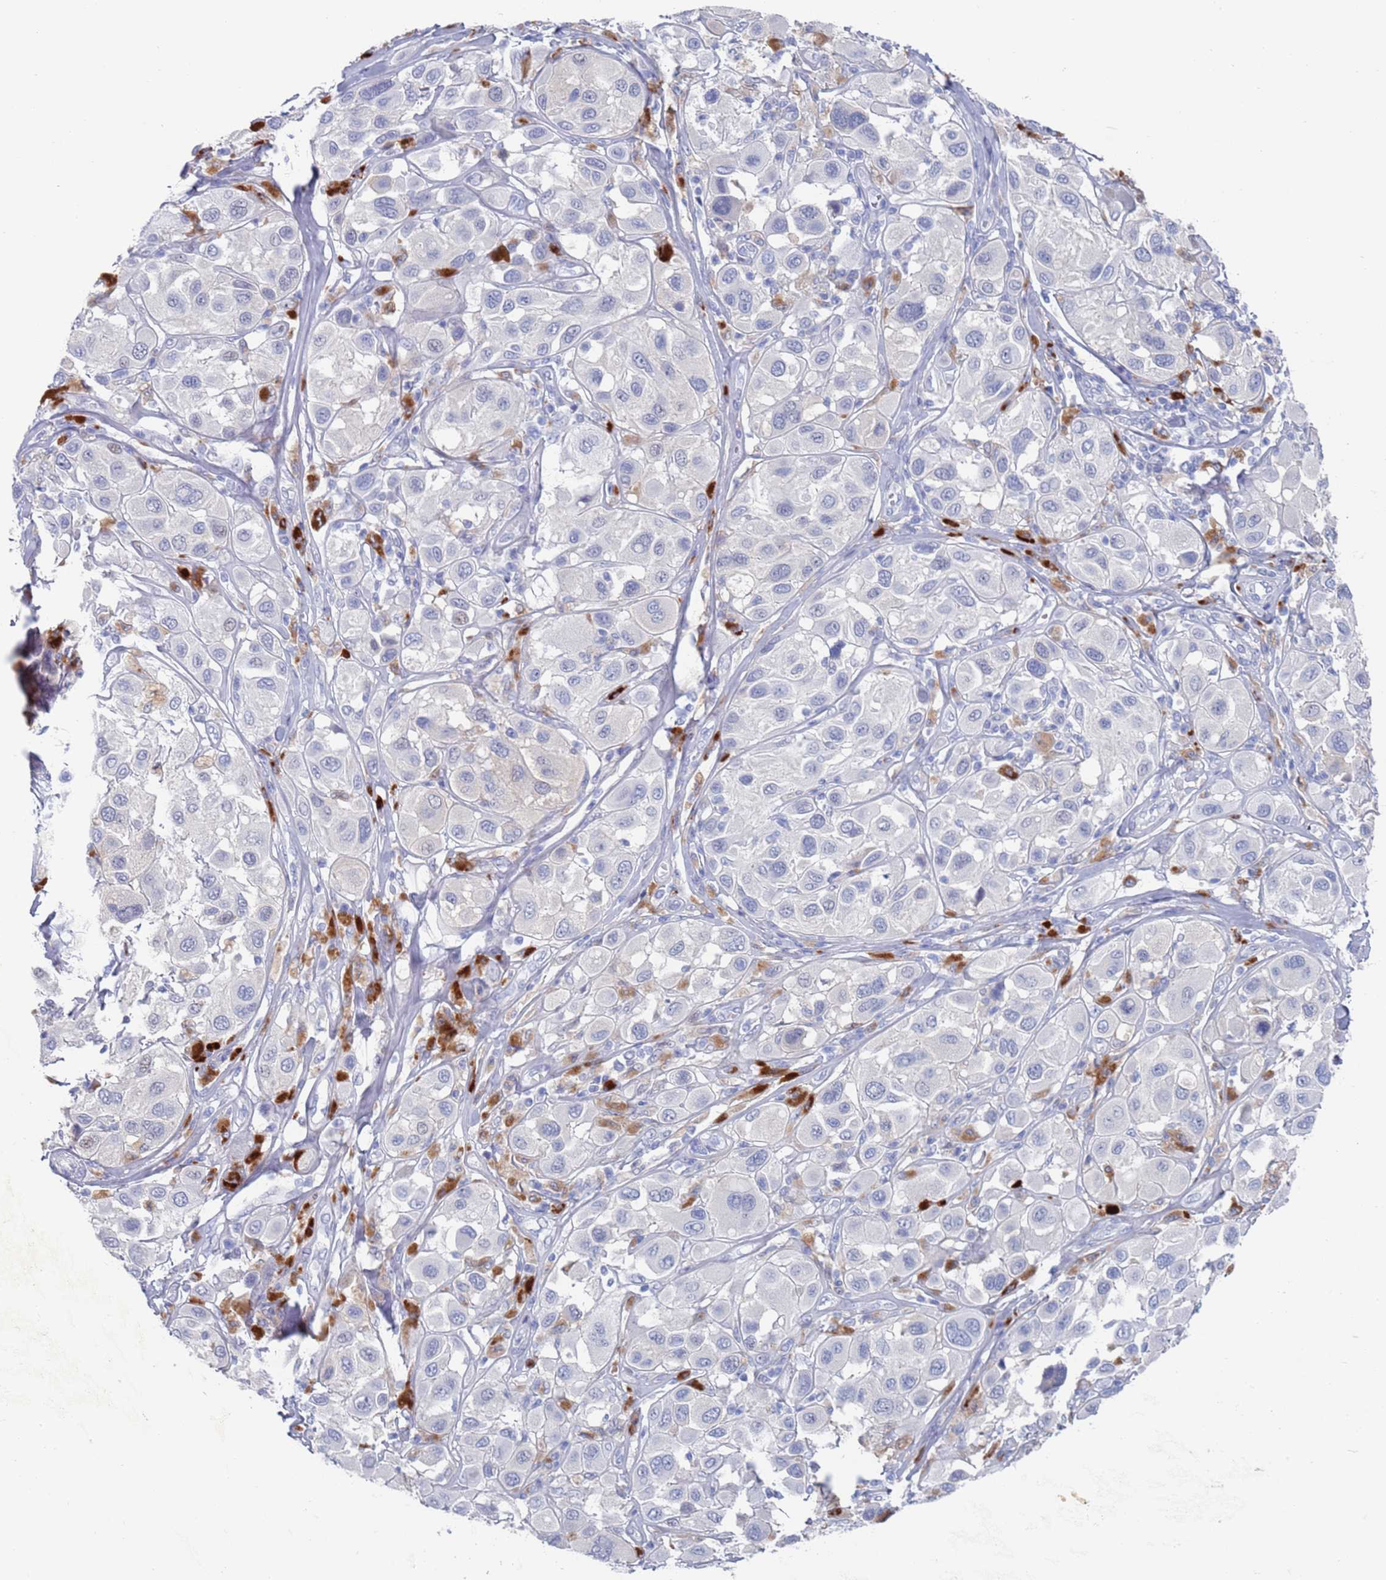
{"staining": {"intensity": "negative", "quantity": "none", "location": "none"}, "tissue": "melanoma", "cell_type": "Tumor cells", "image_type": "cancer", "snomed": [{"axis": "morphology", "description": "Malignant melanoma, Metastatic site"}, {"axis": "topography", "description": "Skin"}], "caption": "Tumor cells are negative for protein expression in human malignant melanoma (metastatic site). (DAB (3,3'-diaminobenzidine) immunohistochemistry with hematoxylin counter stain).", "gene": "FUCA1", "patient": {"sex": "male", "age": 41}}